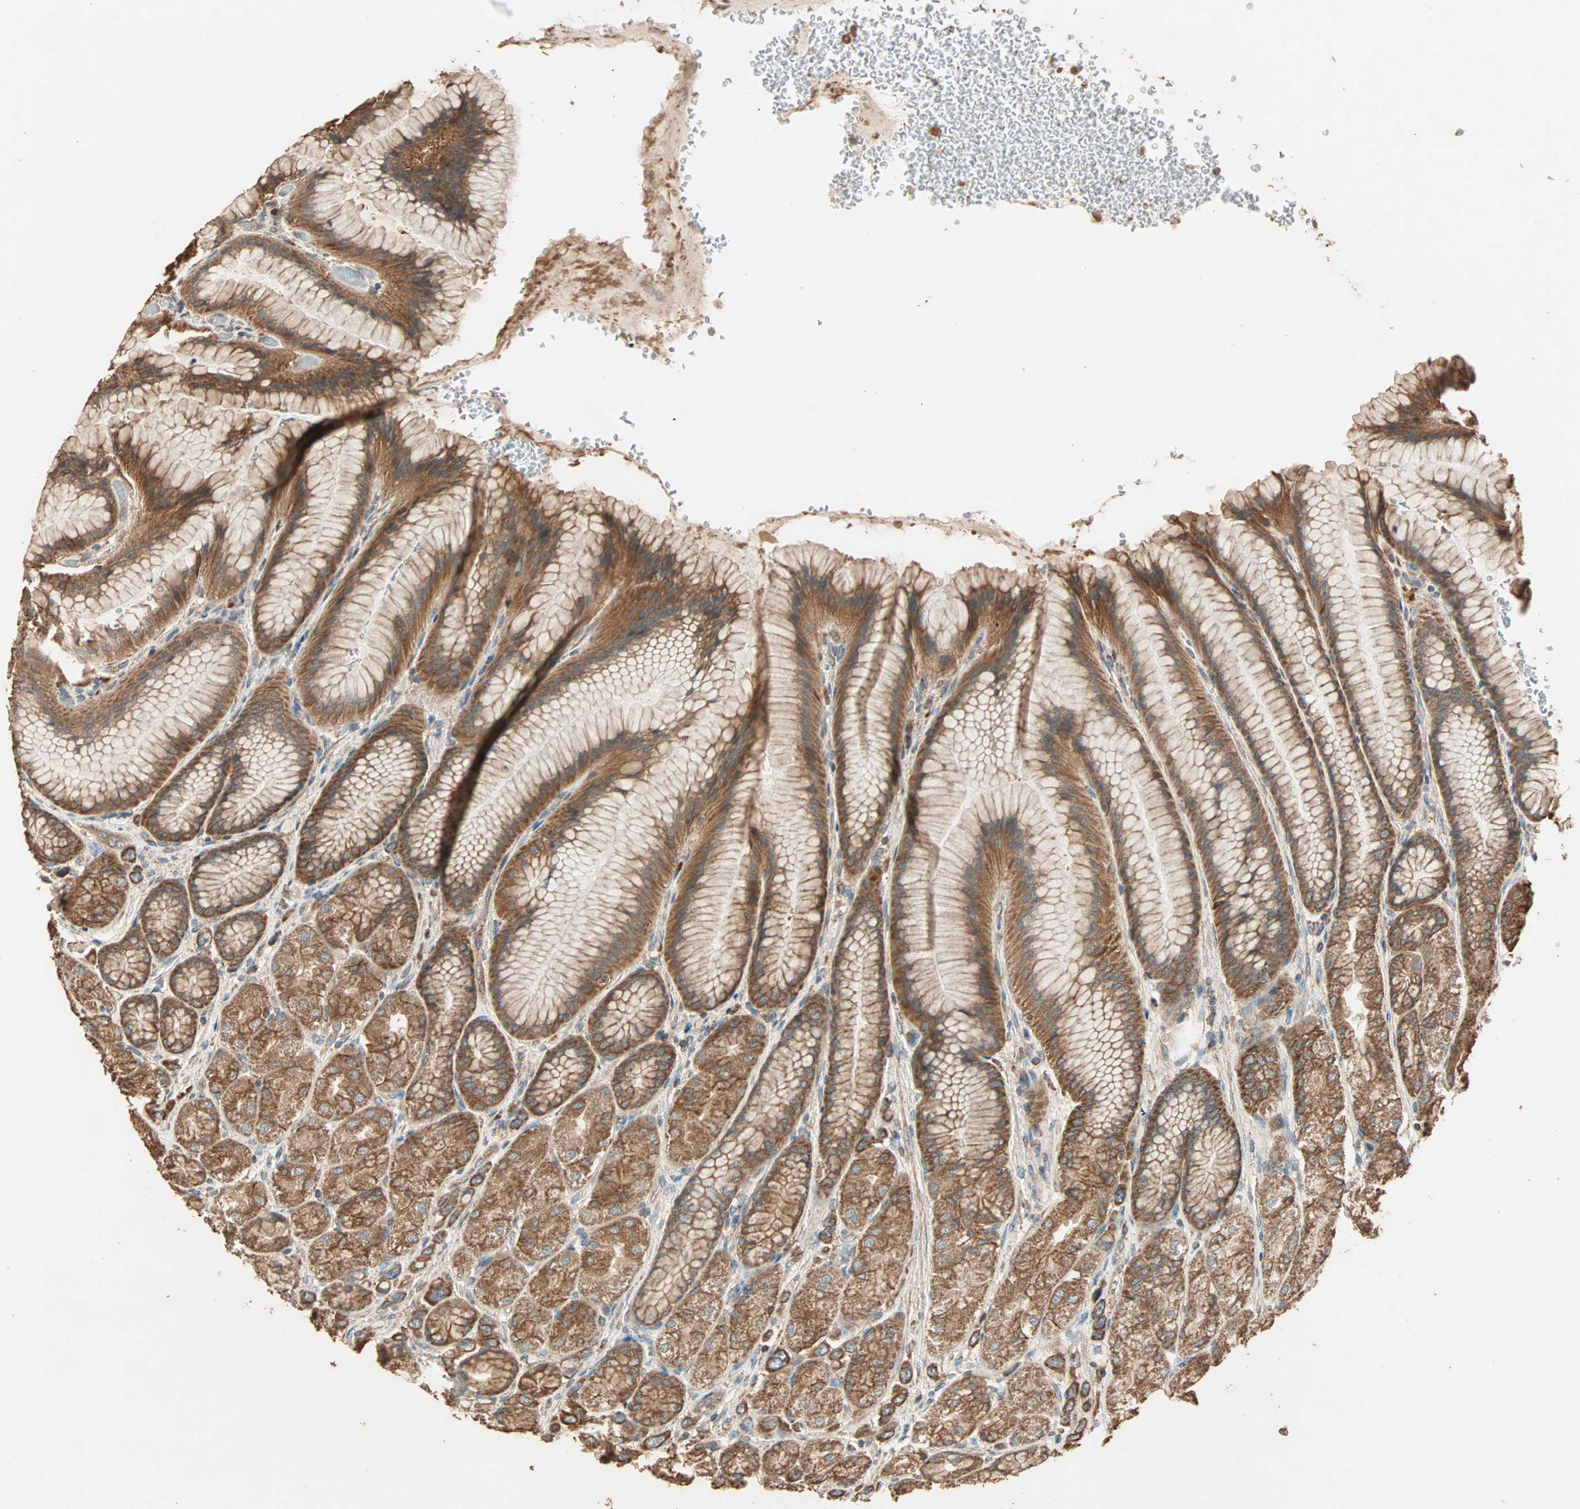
{"staining": {"intensity": "strong", "quantity": ">75%", "location": "cytoplasmic/membranous"}, "tissue": "stomach", "cell_type": "Glandular cells", "image_type": "normal", "snomed": [{"axis": "morphology", "description": "Normal tissue, NOS"}, {"axis": "morphology", "description": "Adenocarcinoma, NOS"}, {"axis": "topography", "description": "Stomach"}, {"axis": "topography", "description": "Stomach, lower"}], "caption": "Approximately >75% of glandular cells in normal human stomach reveal strong cytoplasmic/membranous protein staining as visualized by brown immunohistochemical staining.", "gene": "EIF4G2", "patient": {"sex": "female", "age": 65}}